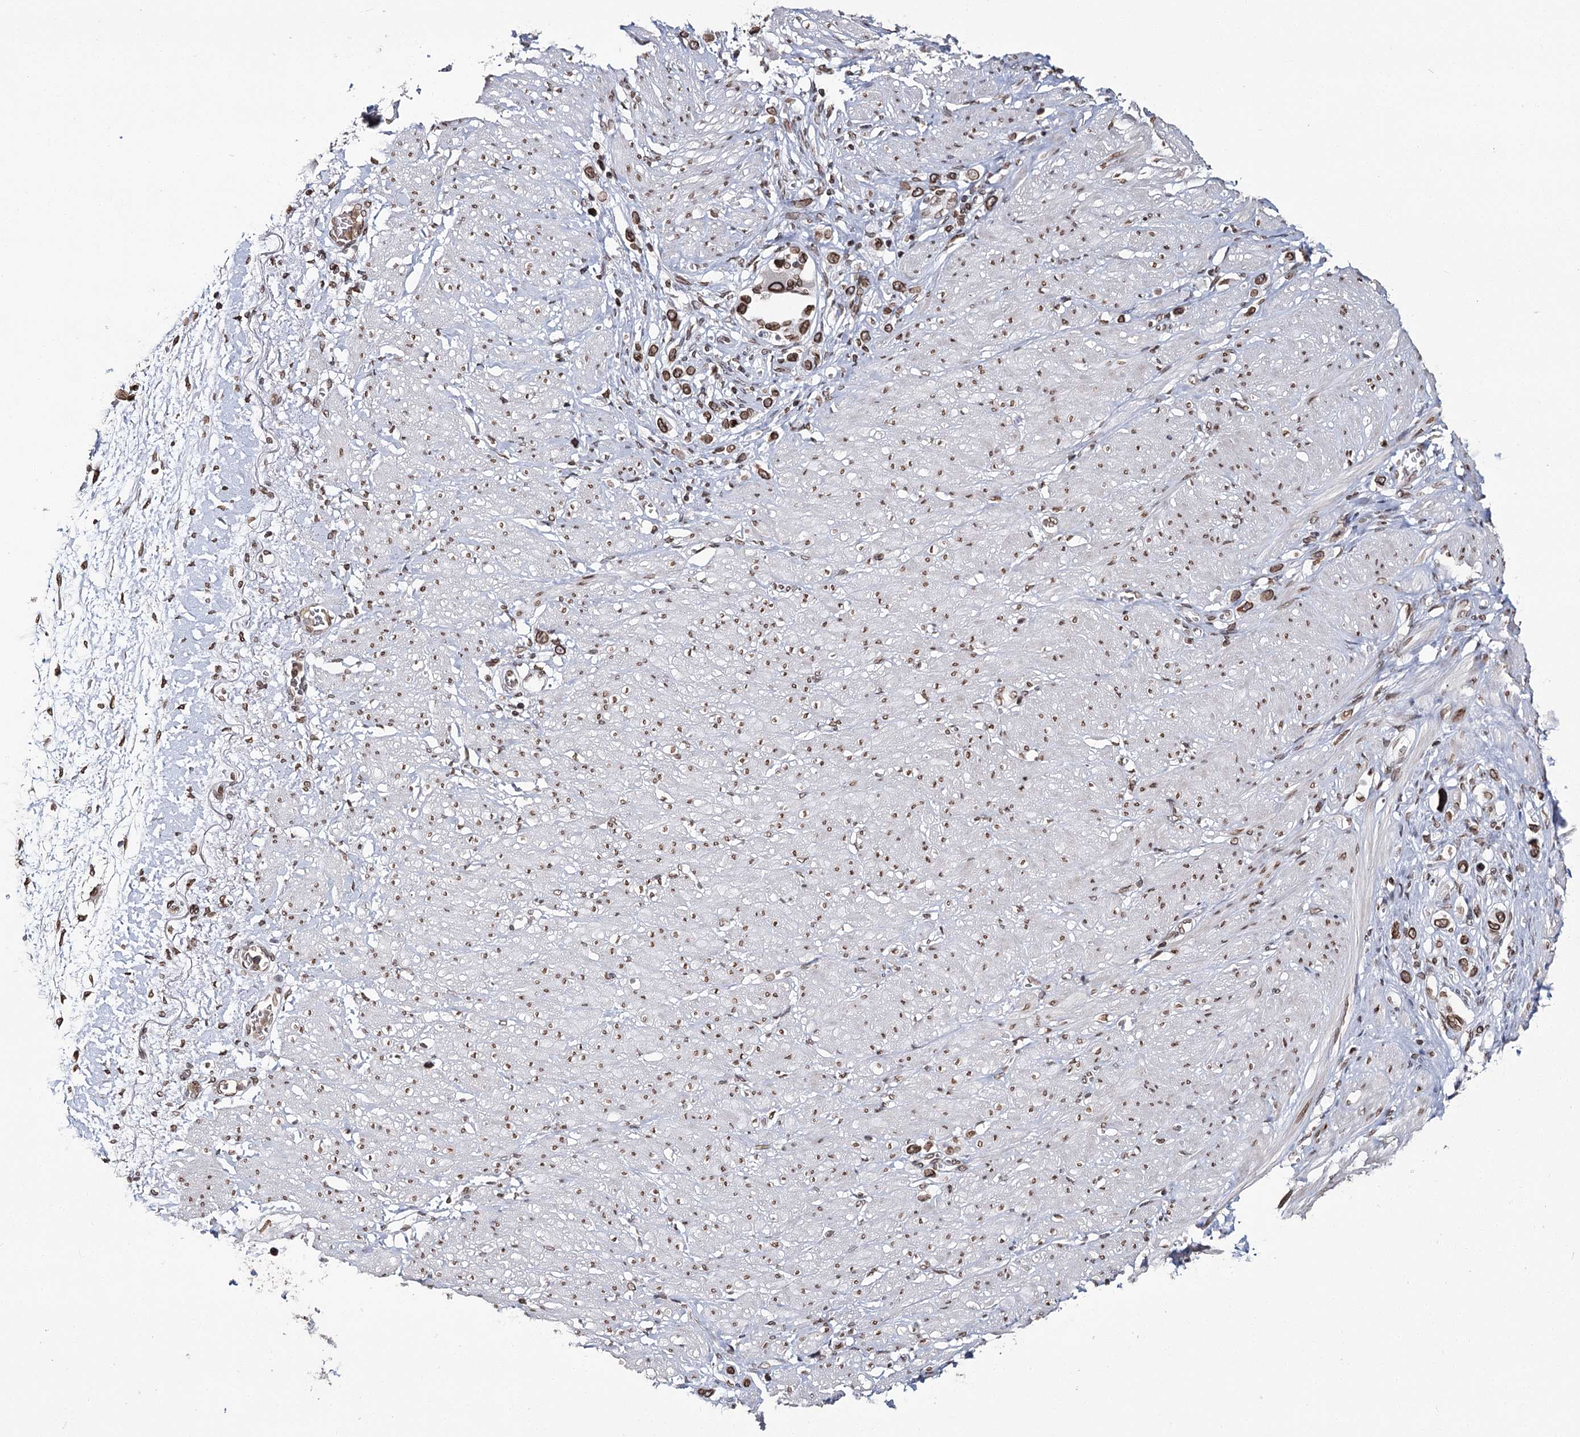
{"staining": {"intensity": "moderate", "quantity": ">75%", "location": "cytoplasmic/membranous,nuclear"}, "tissue": "stomach cancer", "cell_type": "Tumor cells", "image_type": "cancer", "snomed": [{"axis": "morphology", "description": "Adenocarcinoma, NOS"}, {"axis": "topography", "description": "Stomach"}], "caption": "Human stomach cancer (adenocarcinoma) stained for a protein (brown) demonstrates moderate cytoplasmic/membranous and nuclear positive expression in about >75% of tumor cells.", "gene": "KIAA0930", "patient": {"sex": "female", "age": 65}}